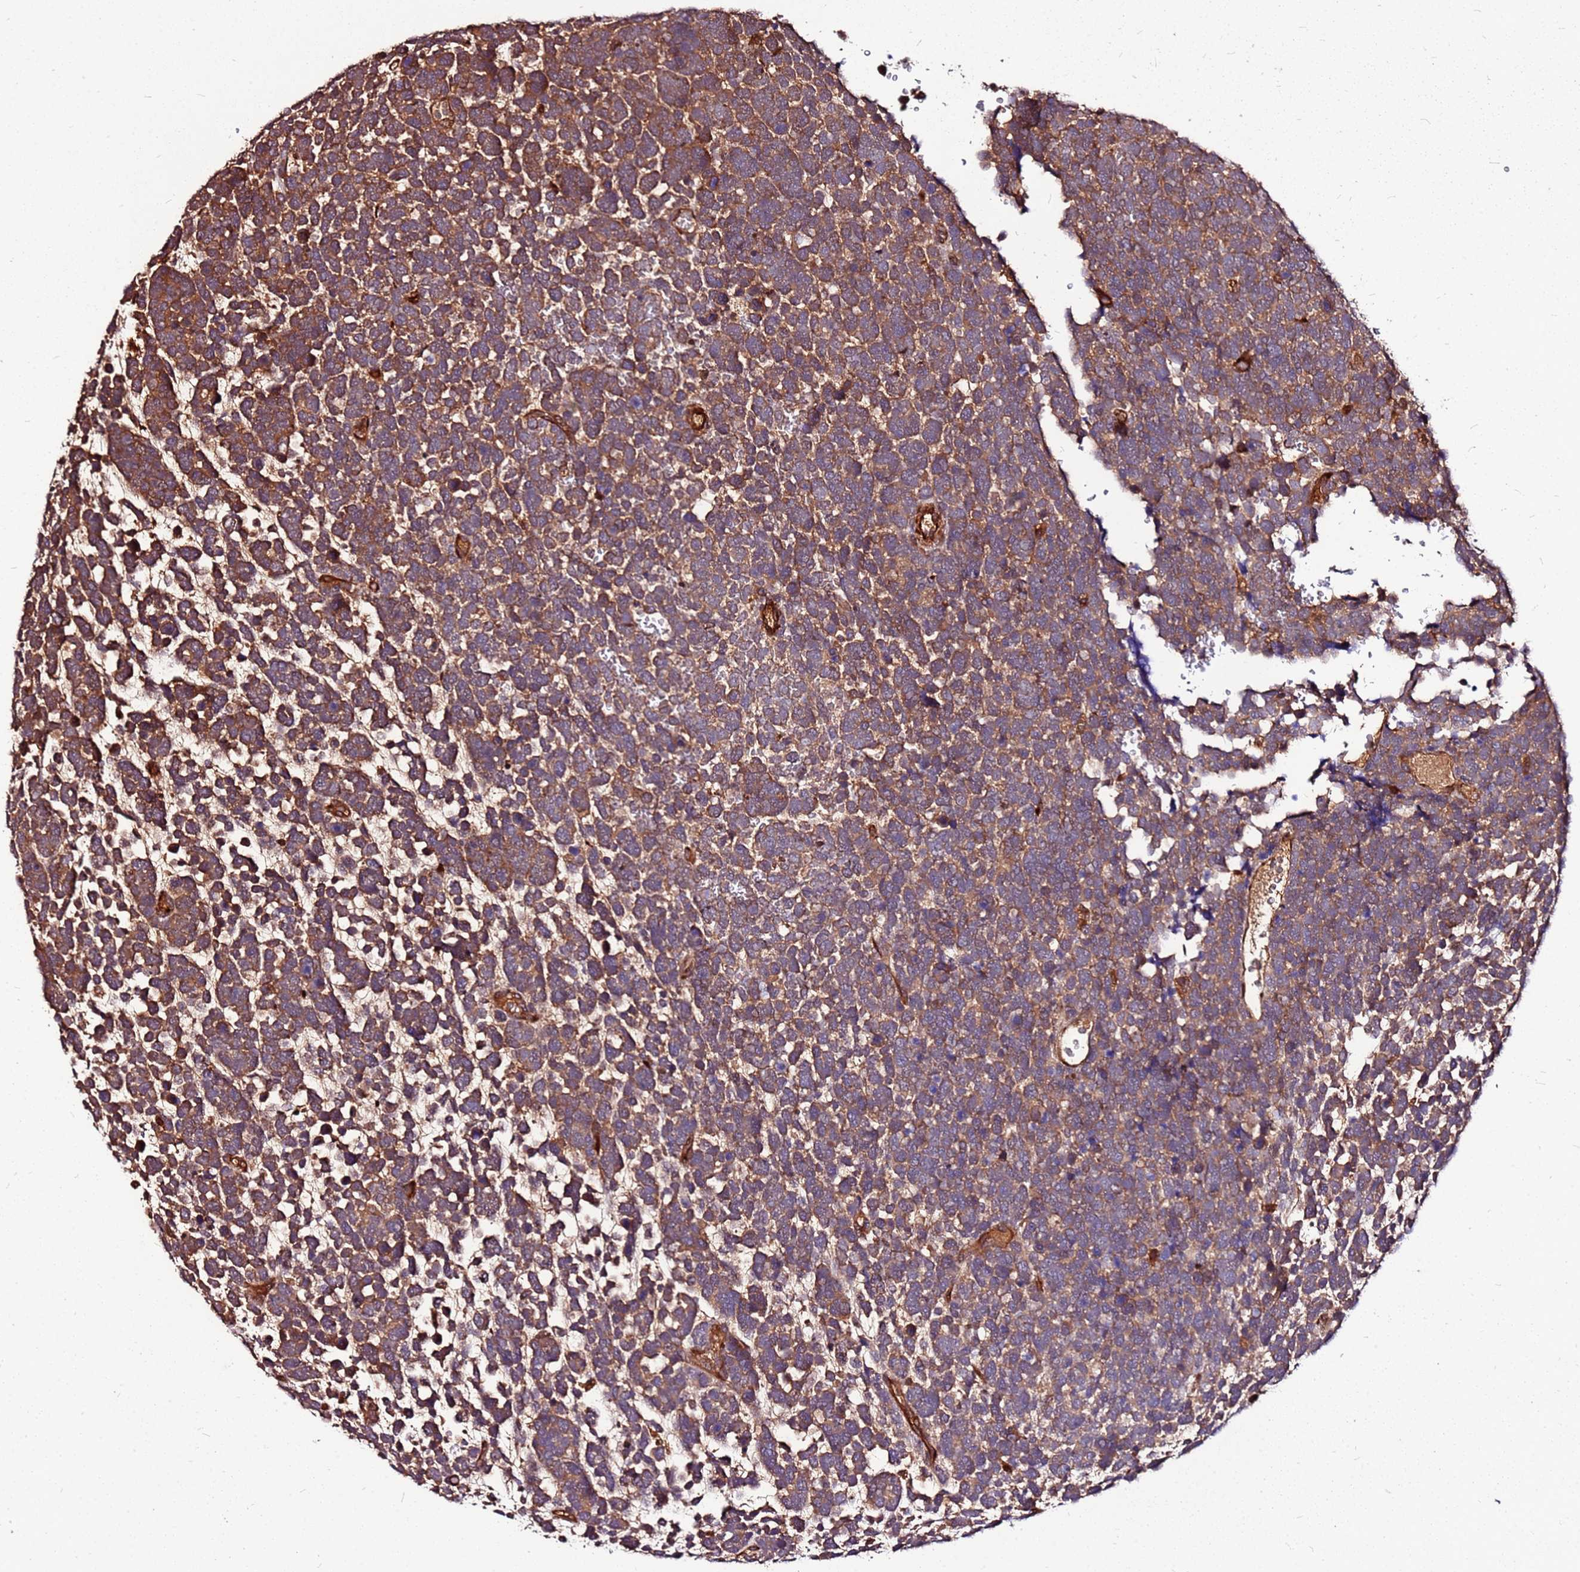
{"staining": {"intensity": "strong", "quantity": "25%-75%", "location": "cytoplasmic/membranous"}, "tissue": "urothelial cancer", "cell_type": "Tumor cells", "image_type": "cancer", "snomed": [{"axis": "morphology", "description": "Urothelial carcinoma, High grade"}, {"axis": "topography", "description": "Urinary bladder"}], "caption": "This micrograph exhibits immunohistochemistry (IHC) staining of human high-grade urothelial carcinoma, with high strong cytoplasmic/membranous staining in about 25%-75% of tumor cells.", "gene": "LYPLAL1", "patient": {"sex": "female", "age": 82}}